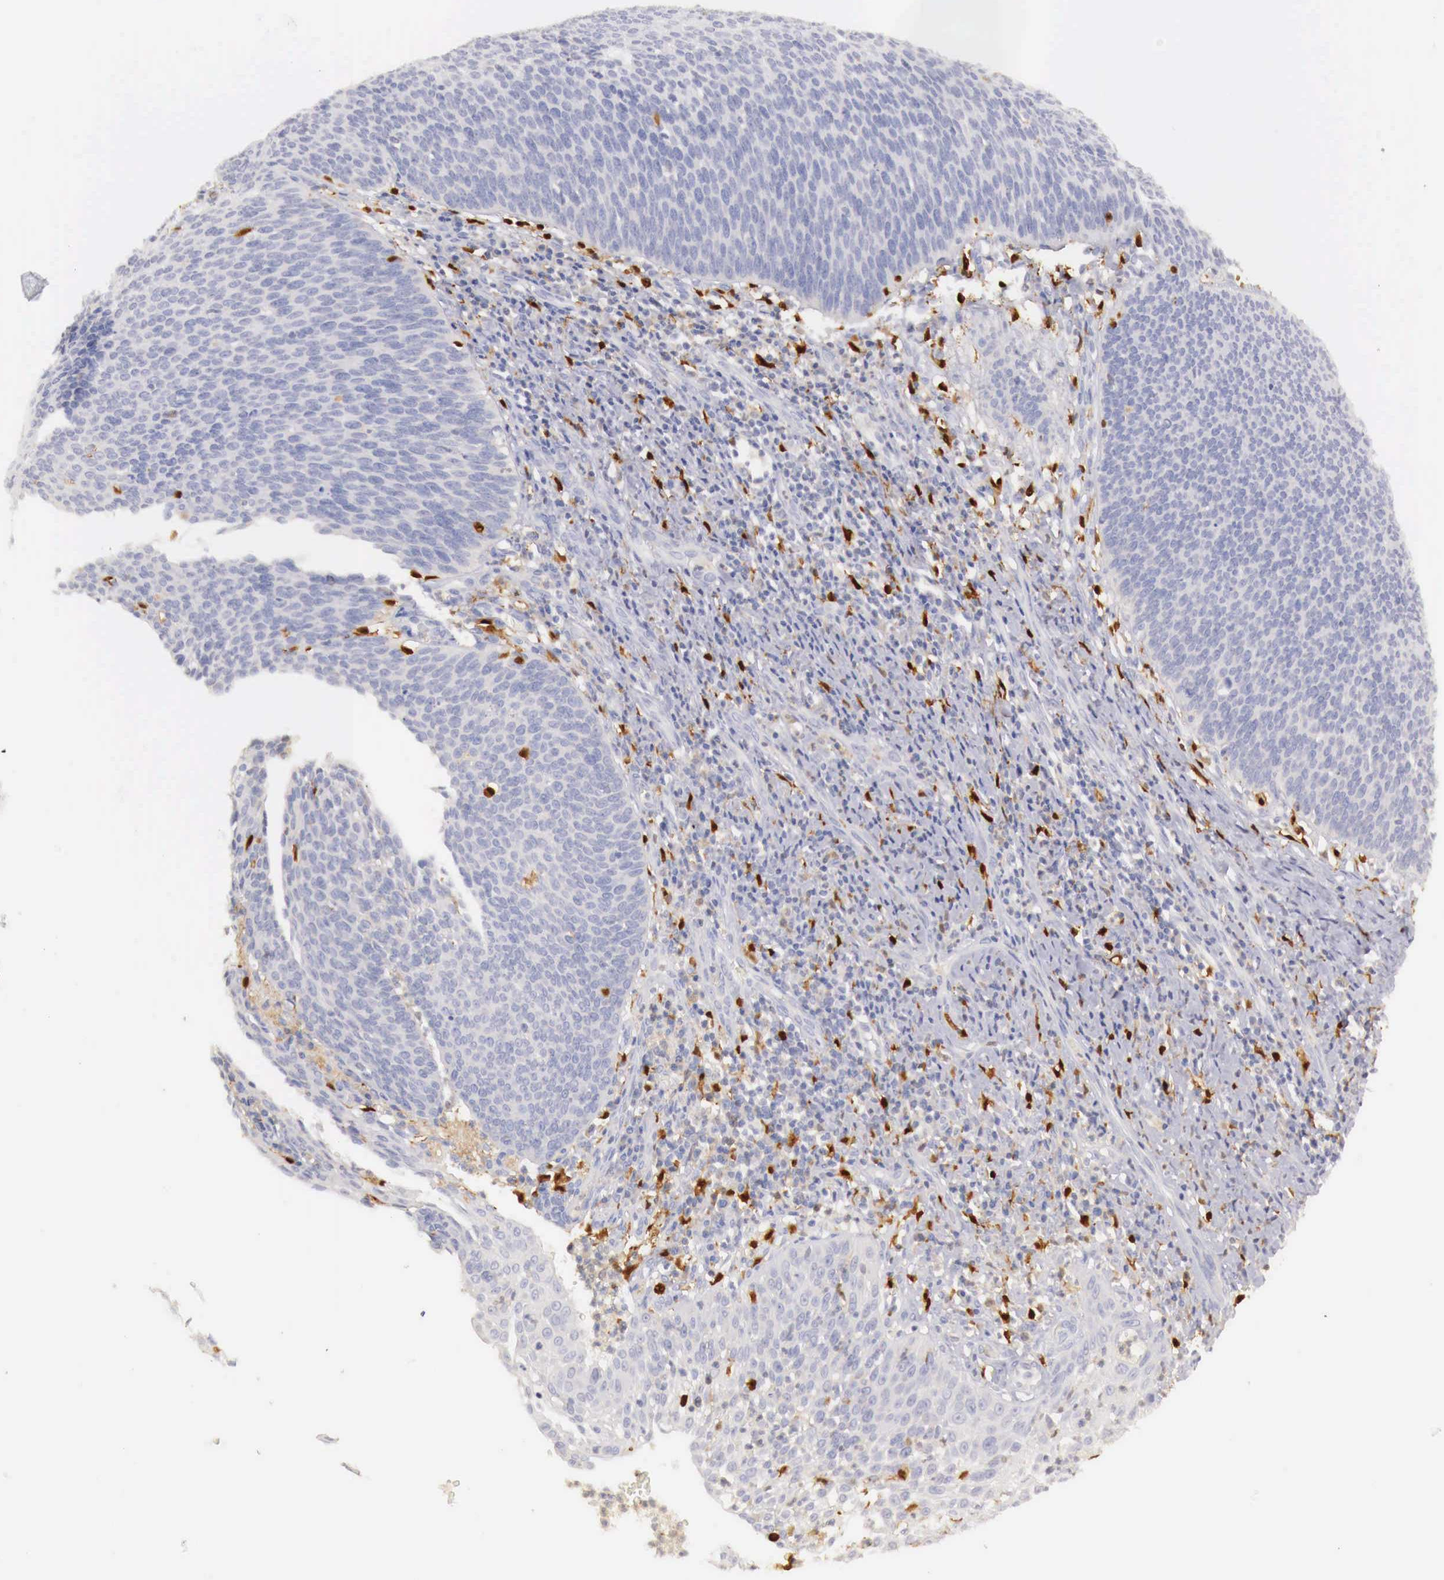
{"staining": {"intensity": "weak", "quantity": "<25%", "location": "cytoplasmic/membranous"}, "tissue": "cervical cancer", "cell_type": "Tumor cells", "image_type": "cancer", "snomed": [{"axis": "morphology", "description": "Squamous cell carcinoma, NOS"}, {"axis": "topography", "description": "Cervix"}], "caption": "High magnification brightfield microscopy of cervical cancer stained with DAB (3,3'-diaminobenzidine) (brown) and counterstained with hematoxylin (blue): tumor cells show no significant expression. (Brightfield microscopy of DAB (3,3'-diaminobenzidine) IHC at high magnification).", "gene": "RENBP", "patient": {"sex": "female", "age": 41}}